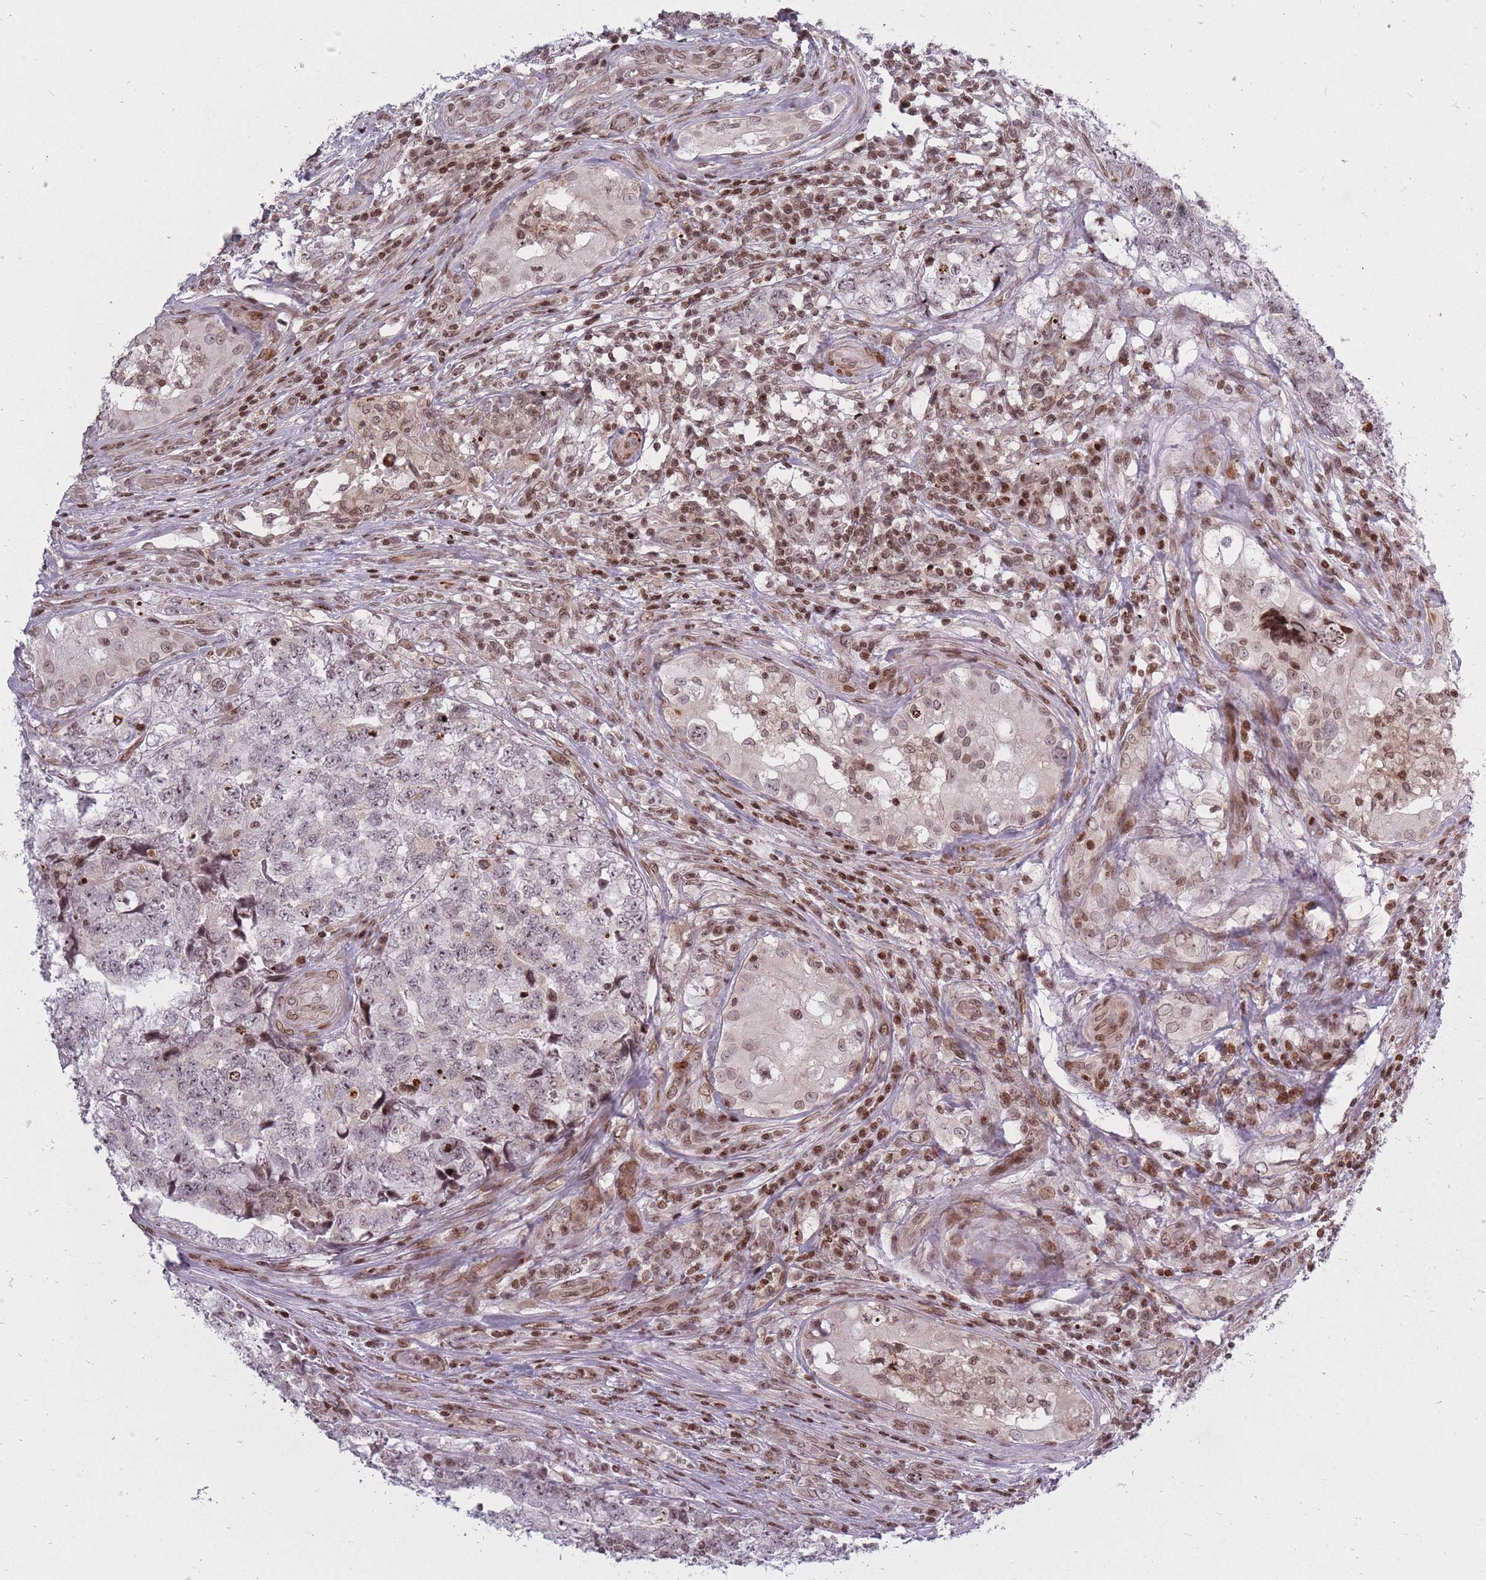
{"staining": {"intensity": "weak", "quantity": "<25%", "location": "nuclear"}, "tissue": "testis cancer", "cell_type": "Tumor cells", "image_type": "cancer", "snomed": [{"axis": "morphology", "description": "Carcinoma, Embryonal, NOS"}, {"axis": "topography", "description": "Testis"}], "caption": "Testis cancer (embryonal carcinoma) was stained to show a protein in brown. There is no significant expression in tumor cells.", "gene": "TMC6", "patient": {"sex": "male", "age": 31}}